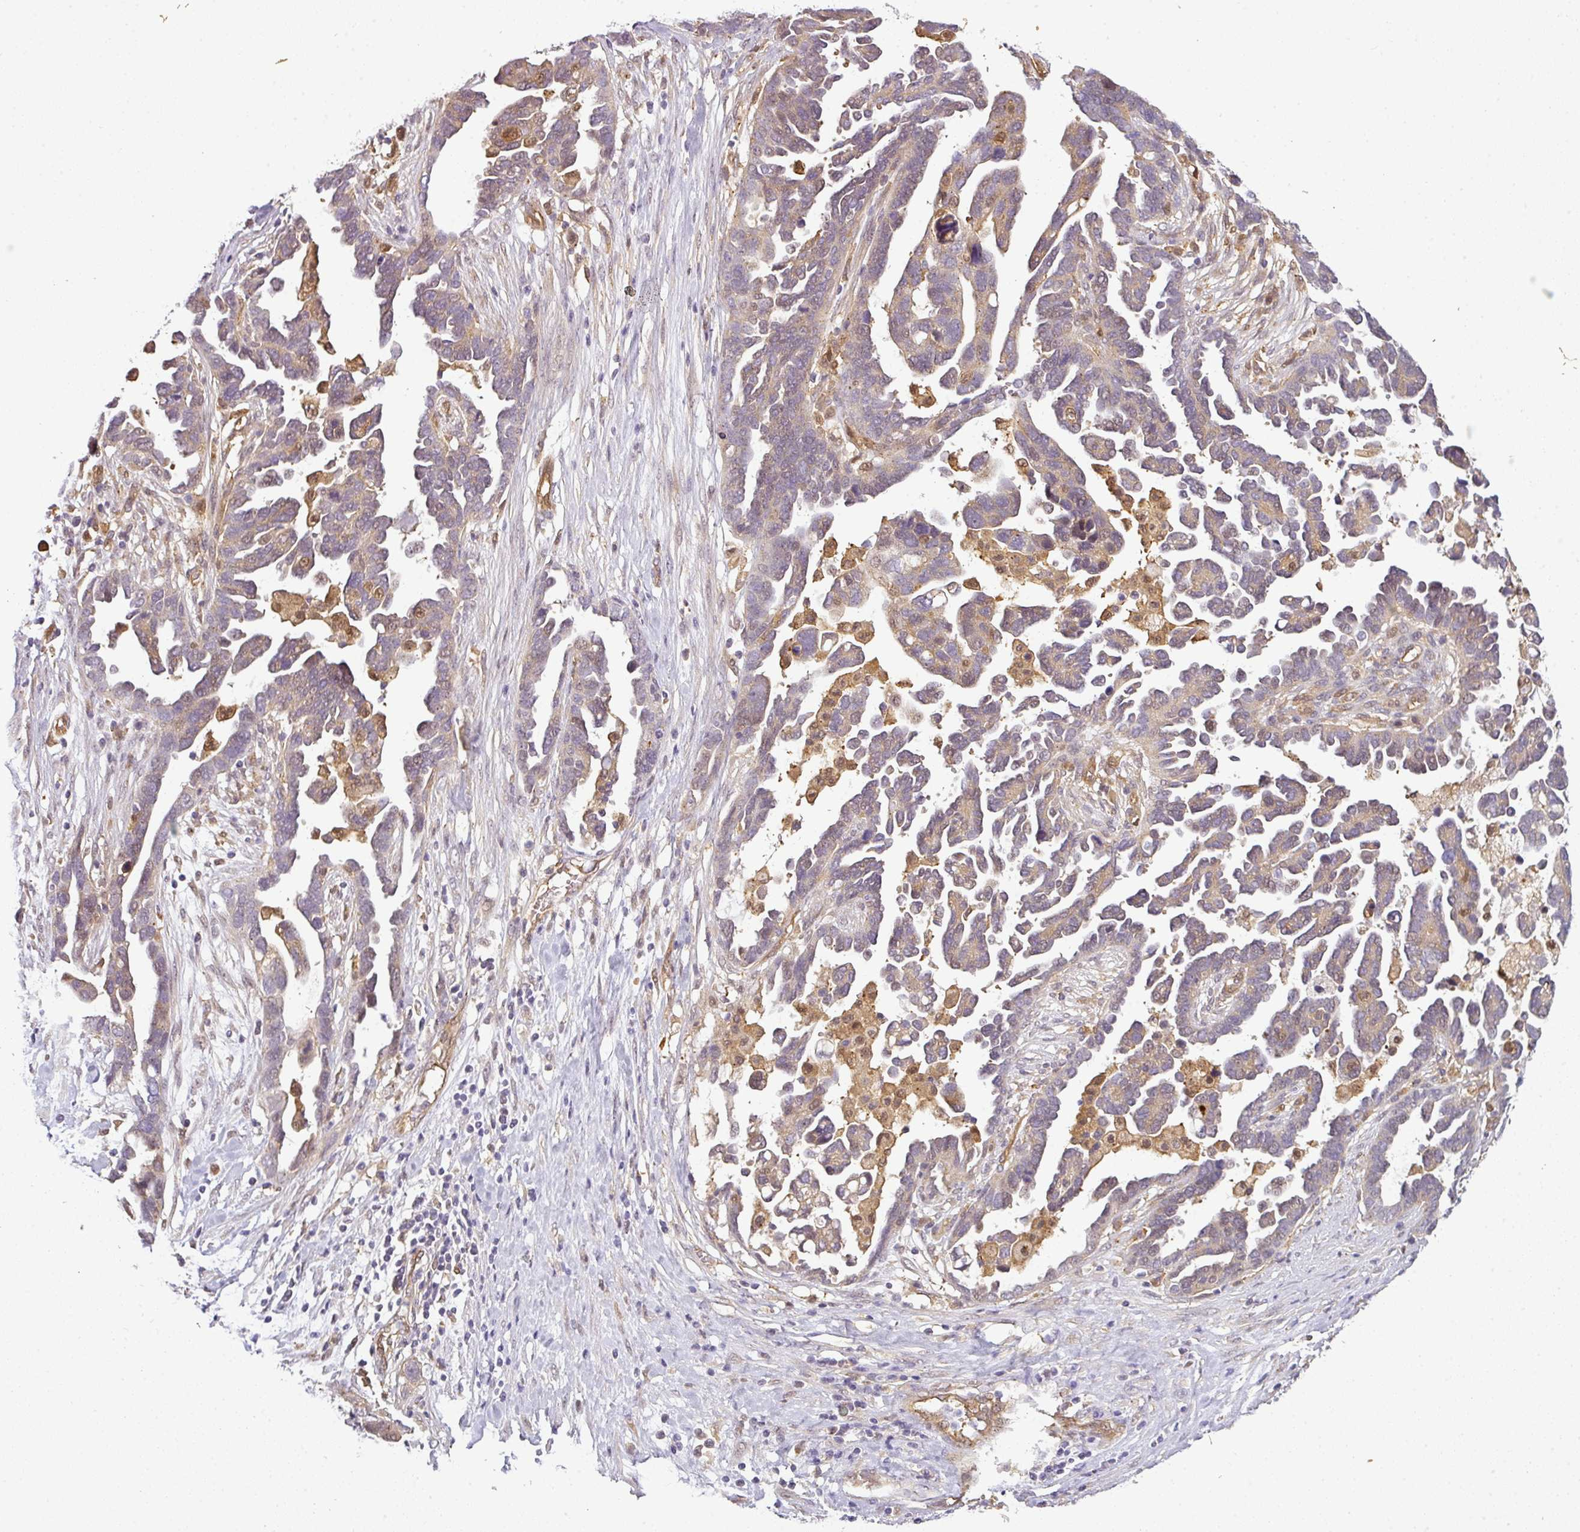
{"staining": {"intensity": "negative", "quantity": "none", "location": "none"}, "tissue": "ovarian cancer", "cell_type": "Tumor cells", "image_type": "cancer", "snomed": [{"axis": "morphology", "description": "Cystadenocarcinoma, serous, NOS"}, {"axis": "topography", "description": "Ovary"}], "caption": "IHC photomicrograph of neoplastic tissue: serous cystadenocarcinoma (ovarian) stained with DAB (3,3'-diaminobenzidine) exhibits no significant protein staining in tumor cells.", "gene": "ANKRD18A", "patient": {"sex": "female", "age": 54}}